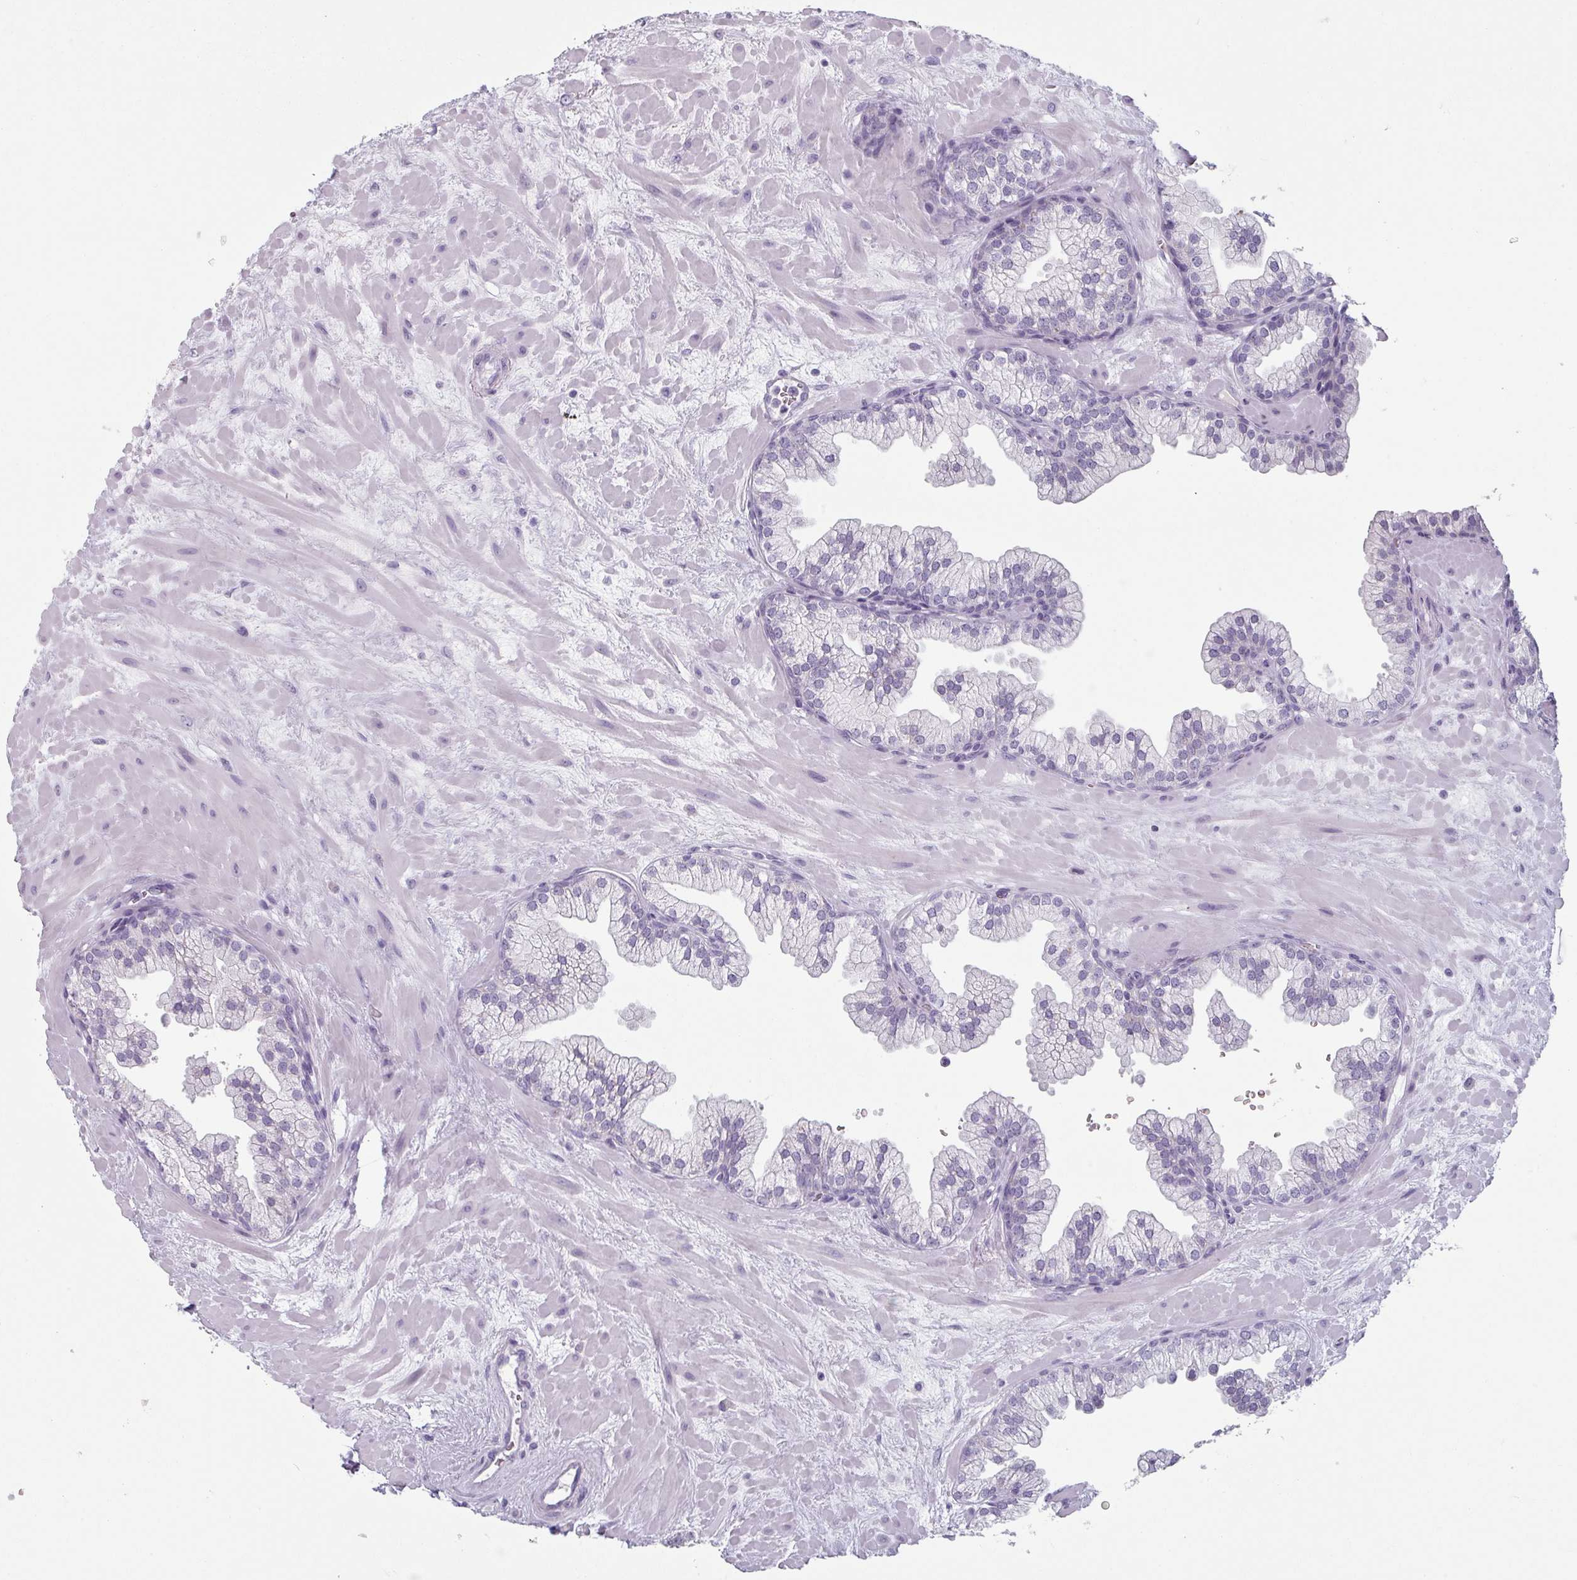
{"staining": {"intensity": "negative", "quantity": "none", "location": "none"}, "tissue": "prostate", "cell_type": "Glandular cells", "image_type": "normal", "snomed": [{"axis": "morphology", "description": "Normal tissue, NOS"}, {"axis": "topography", "description": "Prostate"}, {"axis": "topography", "description": "Peripheral nerve tissue"}], "caption": "This photomicrograph is of benign prostate stained with immunohistochemistry to label a protein in brown with the nuclei are counter-stained blue. There is no expression in glandular cells. (DAB immunohistochemistry, high magnification).", "gene": "SLC35G2", "patient": {"sex": "male", "age": 61}}